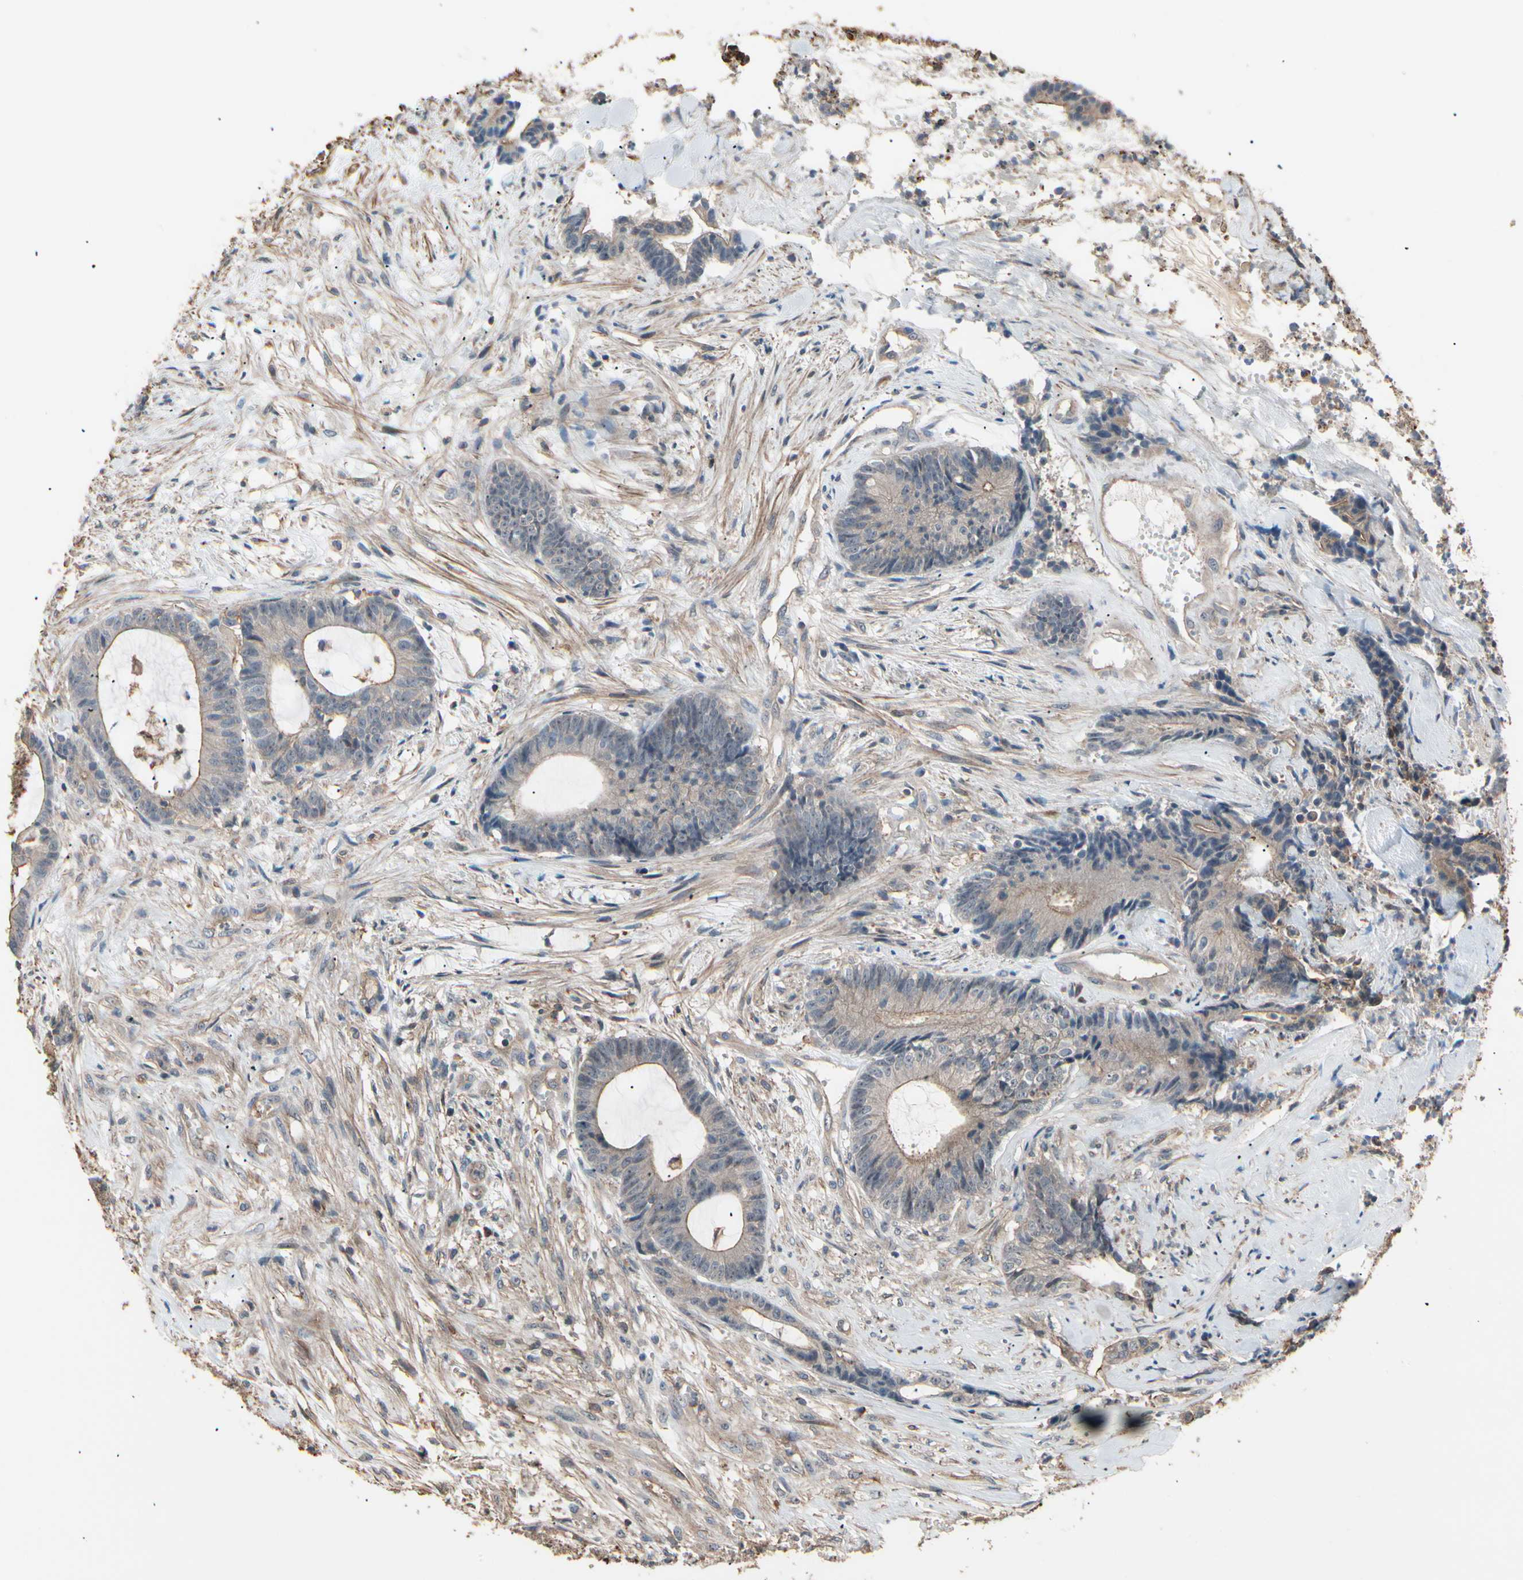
{"staining": {"intensity": "weak", "quantity": ">75%", "location": "cytoplasmic/membranous"}, "tissue": "colorectal cancer", "cell_type": "Tumor cells", "image_type": "cancer", "snomed": [{"axis": "morphology", "description": "Adenocarcinoma, NOS"}, {"axis": "topography", "description": "Colon"}], "caption": "Adenocarcinoma (colorectal) stained for a protein demonstrates weak cytoplasmic/membranous positivity in tumor cells. Nuclei are stained in blue.", "gene": "MAPK13", "patient": {"sex": "female", "age": 84}}